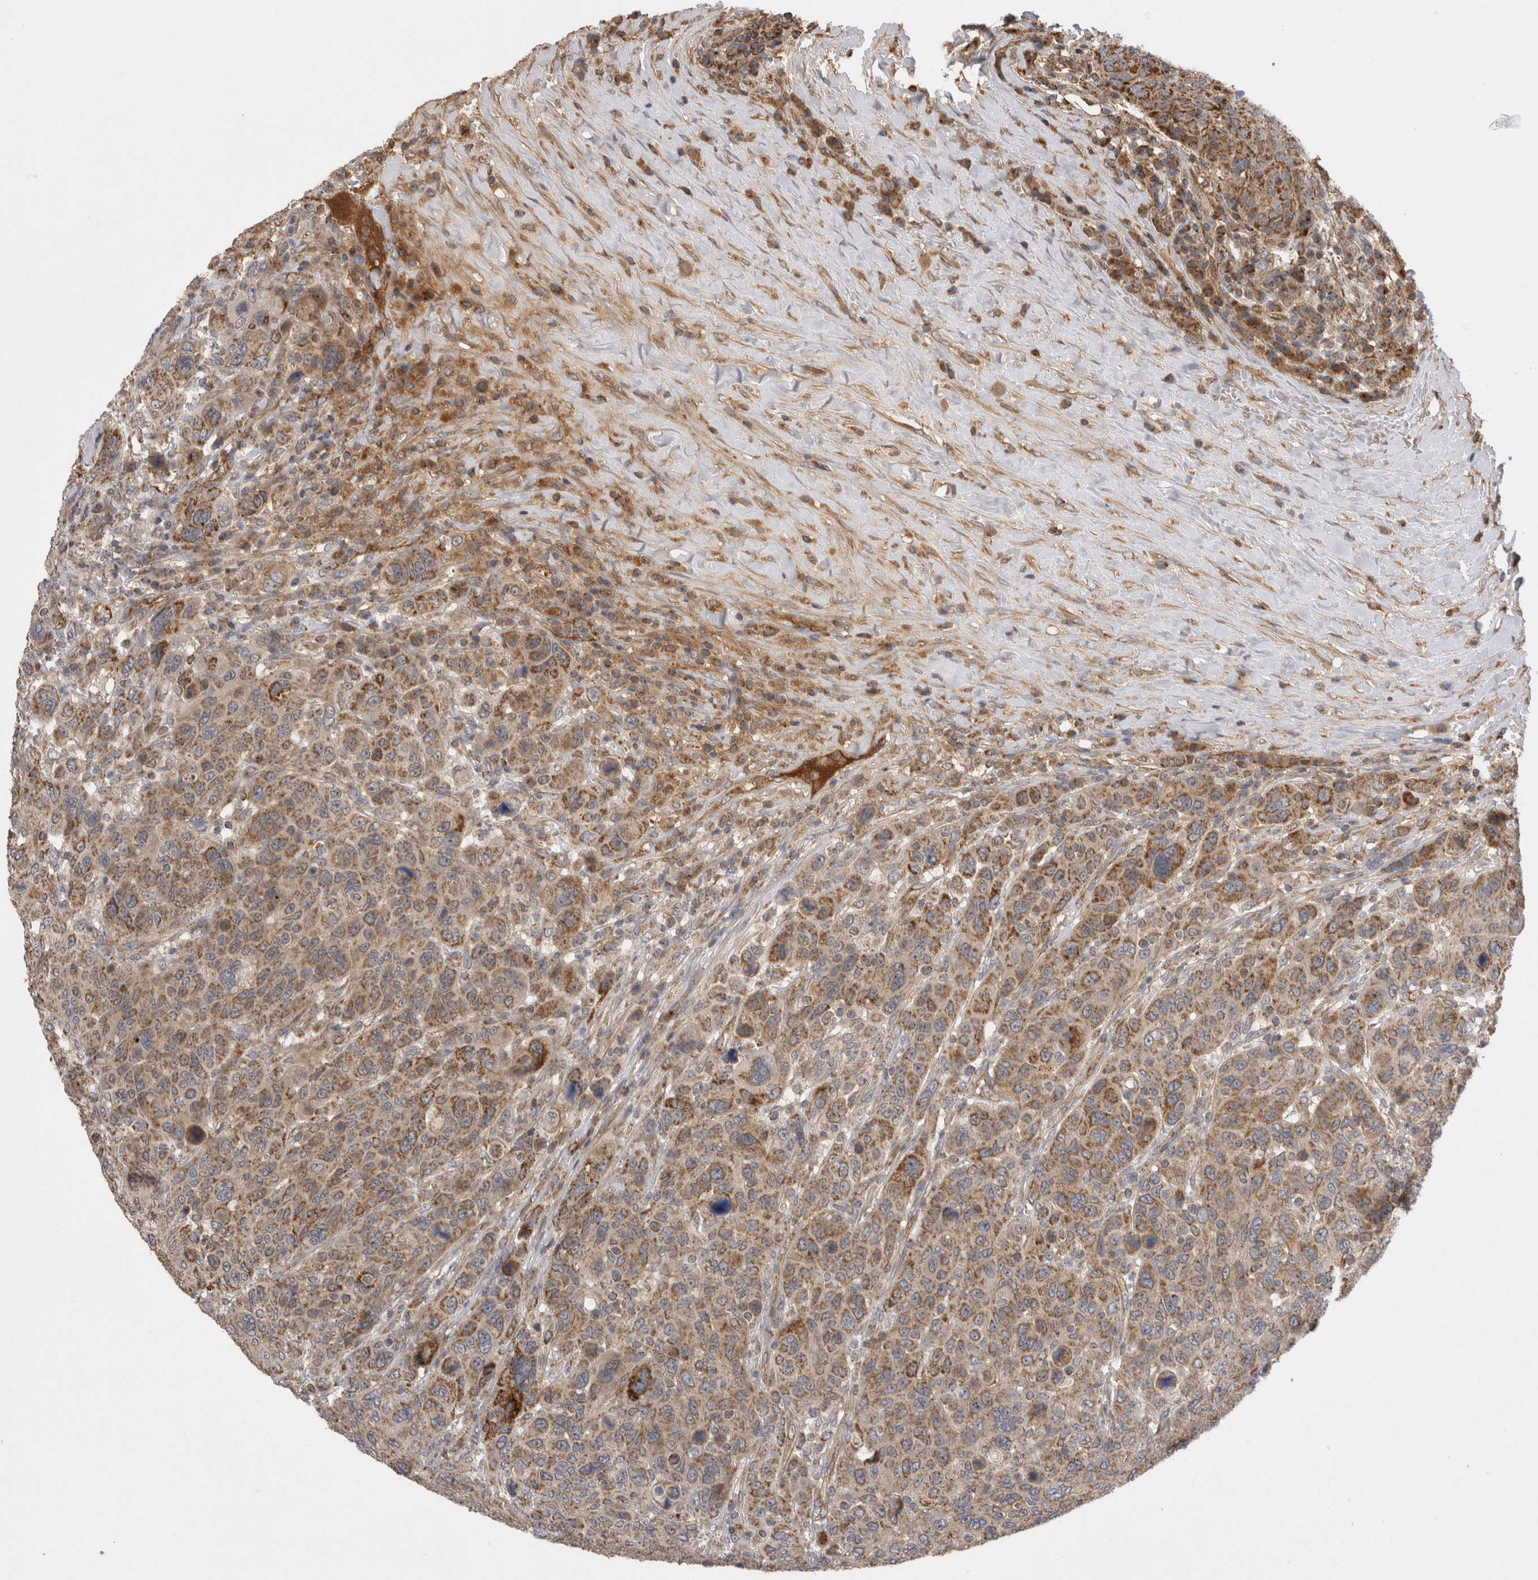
{"staining": {"intensity": "moderate", "quantity": ">75%", "location": "cytoplasmic/membranous"}, "tissue": "breast cancer", "cell_type": "Tumor cells", "image_type": "cancer", "snomed": [{"axis": "morphology", "description": "Duct carcinoma"}, {"axis": "topography", "description": "Breast"}], "caption": "A high-resolution photomicrograph shows immunohistochemistry staining of breast intraductal carcinoma, which demonstrates moderate cytoplasmic/membranous expression in about >75% of tumor cells.", "gene": "DARS2", "patient": {"sex": "female", "age": 37}}